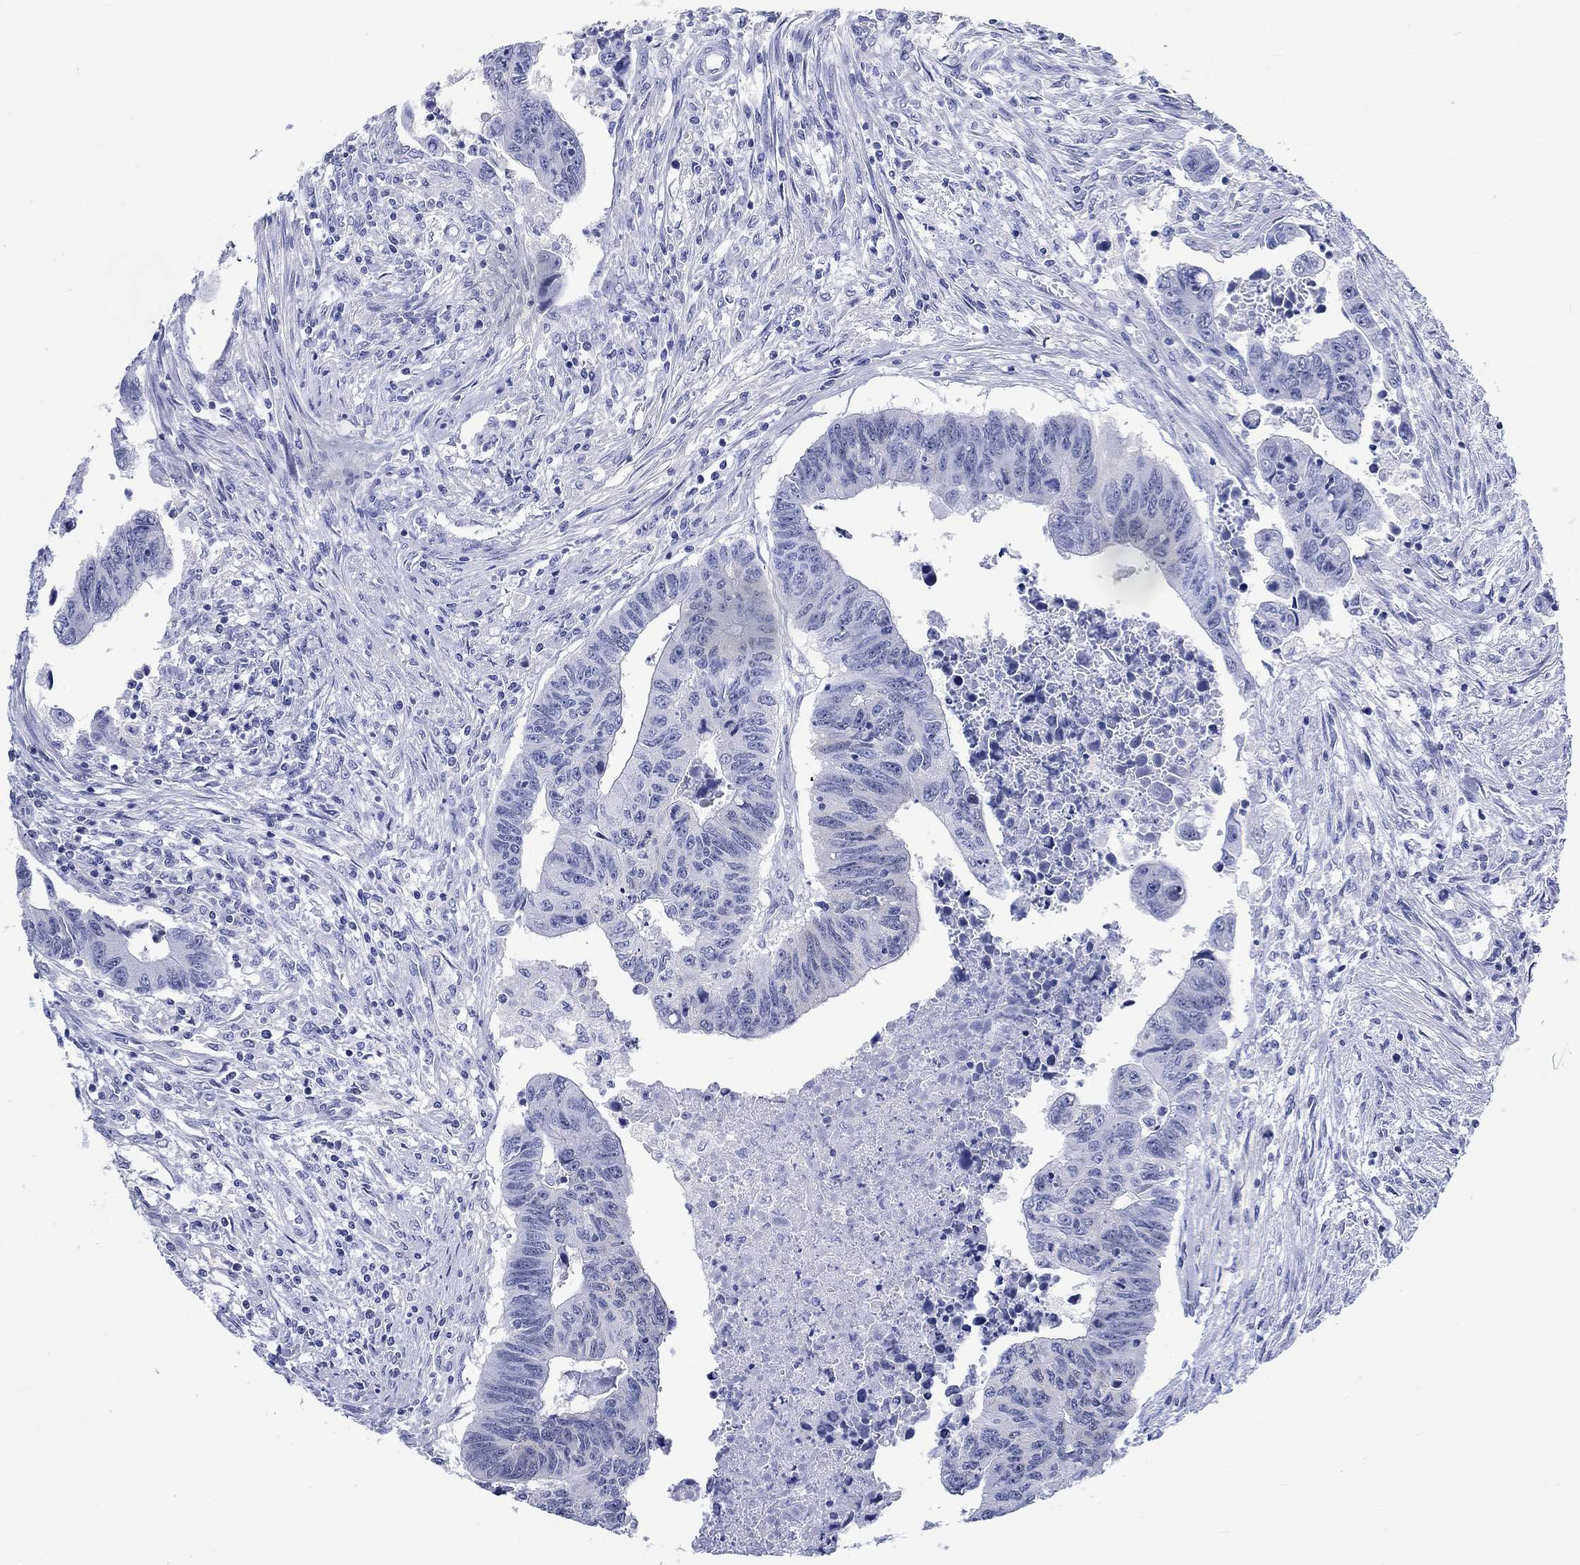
{"staining": {"intensity": "negative", "quantity": "none", "location": "none"}, "tissue": "colorectal cancer", "cell_type": "Tumor cells", "image_type": "cancer", "snomed": [{"axis": "morphology", "description": "Adenocarcinoma, NOS"}, {"axis": "topography", "description": "Rectum"}], "caption": "Colorectal adenocarcinoma was stained to show a protein in brown. There is no significant staining in tumor cells.", "gene": "MSI1", "patient": {"sex": "female", "age": 85}}